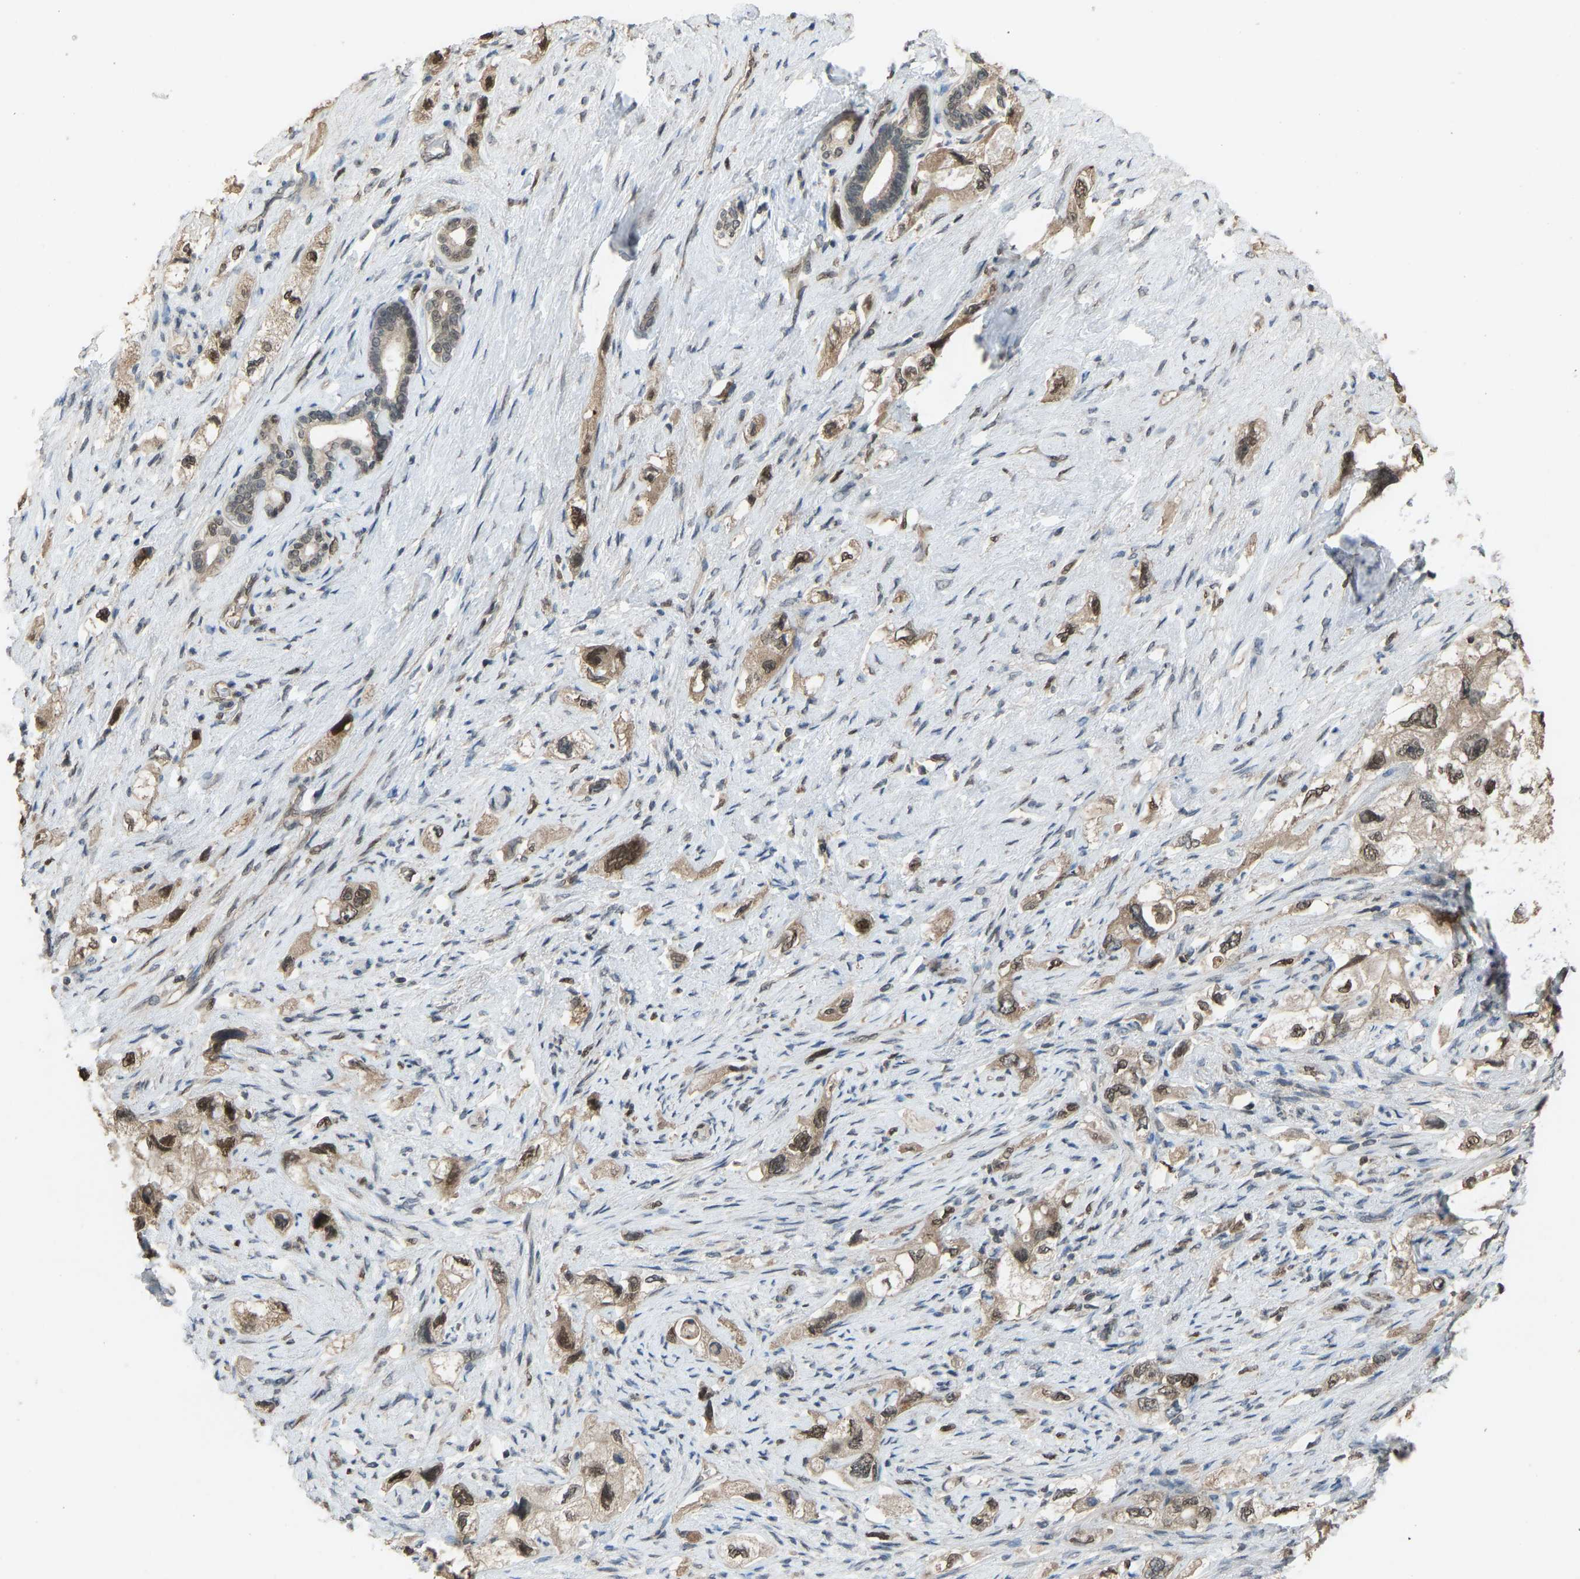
{"staining": {"intensity": "moderate", "quantity": ">75%", "location": "cytoplasmic/membranous,nuclear"}, "tissue": "pancreatic cancer", "cell_type": "Tumor cells", "image_type": "cancer", "snomed": [{"axis": "morphology", "description": "Adenocarcinoma, NOS"}, {"axis": "topography", "description": "Pancreas"}], "caption": "Pancreatic cancer (adenocarcinoma) tissue reveals moderate cytoplasmic/membranous and nuclear expression in about >75% of tumor cells, visualized by immunohistochemistry.", "gene": "KPNA6", "patient": {"sex": "female", "age": 73}}